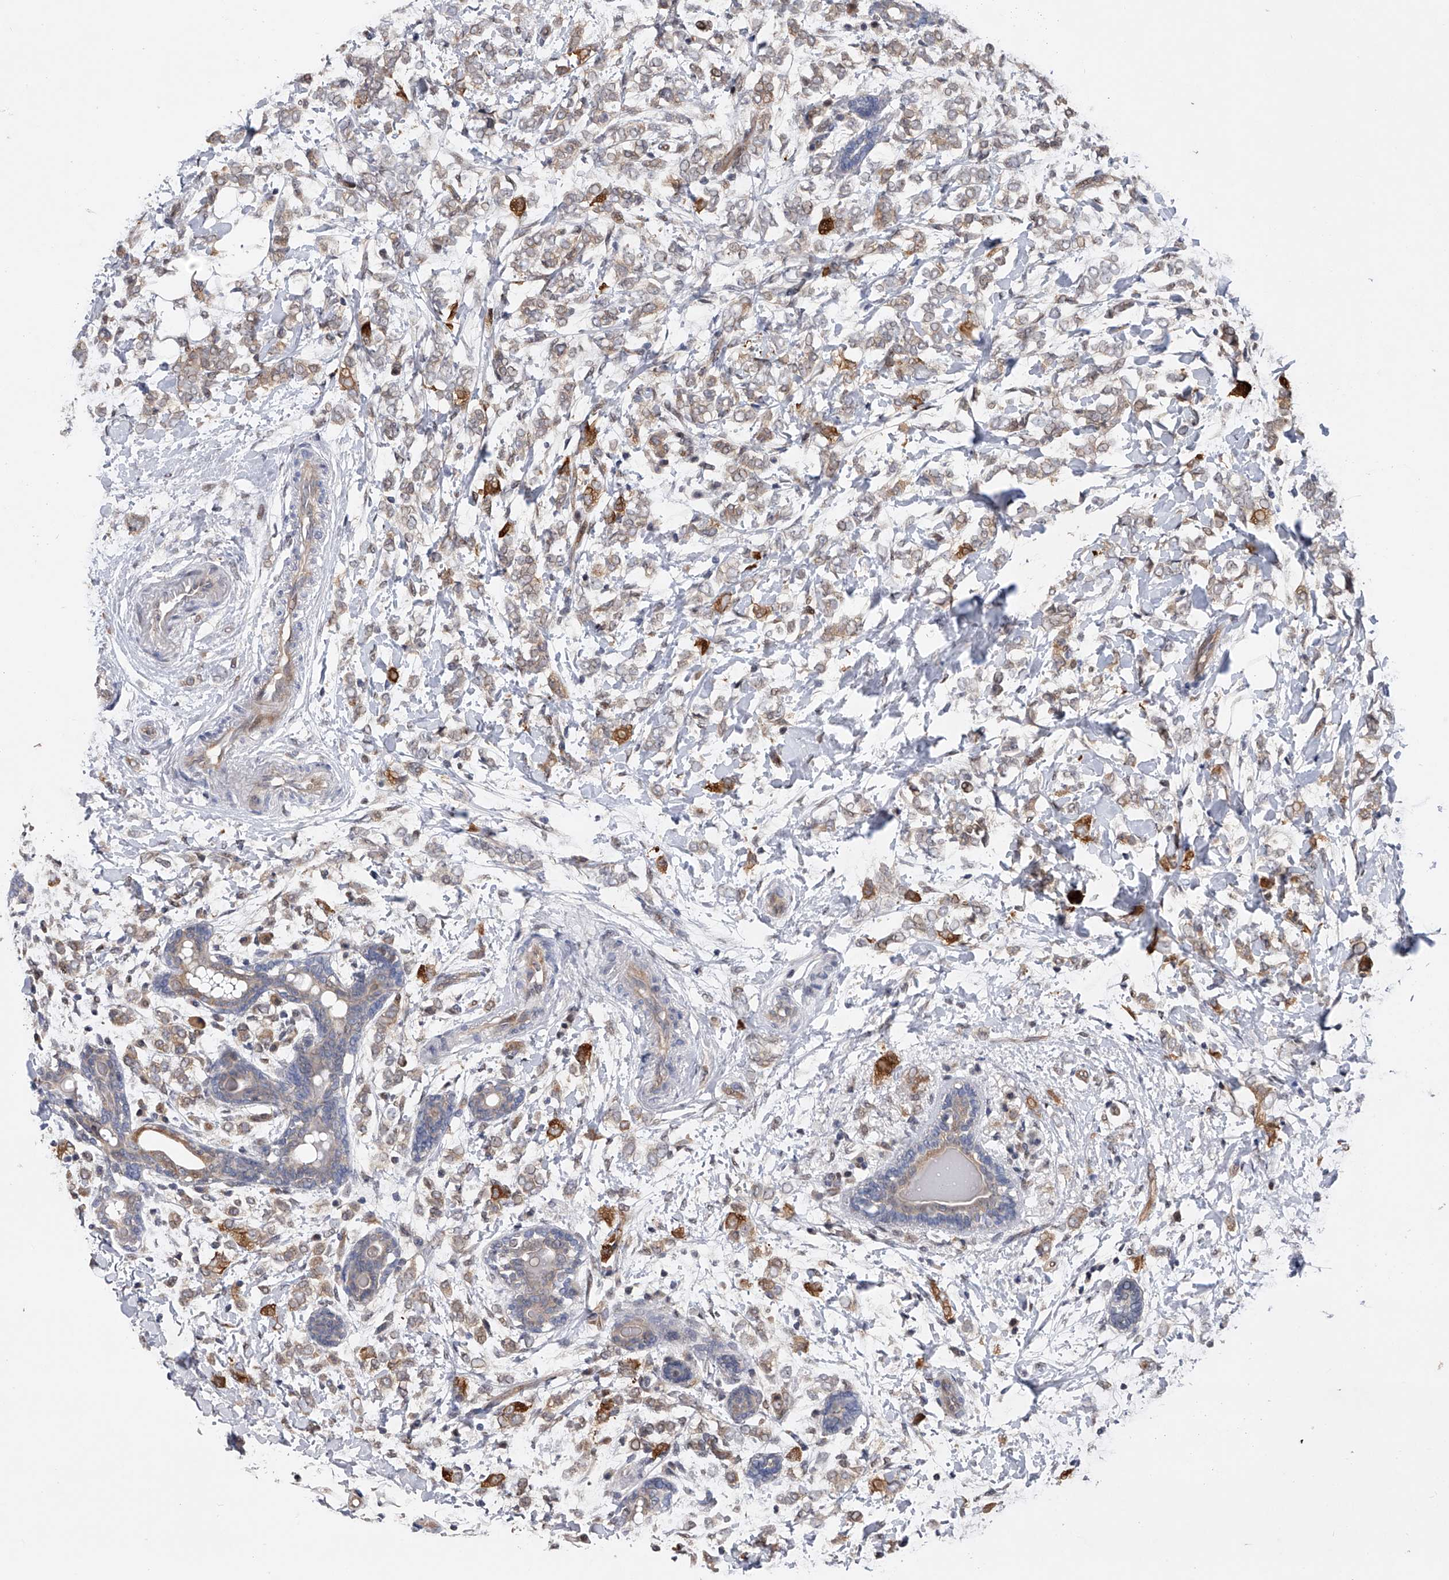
{"staining": {"intensity": "weak", "quantity": "25%-75%", "location": "cytoplasmic/membranous"}, "tissue": "breast cancer", "cell_type": "Tumor cells", "image_type": "cancer", "snomed": [{"axis": "morphology", "description": "Normal tissue, NOS"}, {"axis": "morphology", "description": "Lobular carcinoma"}, {"axis": "topography", "description": "Breast"}], "caption": "Breast cancer (lobular carcinoma) stained with DAB (3,3'-diaminobenzidine) immunohistochemistry shows low levels of weak cytoplasmic/membranous expression in approximately 25%-75% of tumor cells.", "gene": "RWDD2A", "patient": {"sex": "female", "age": 47}}